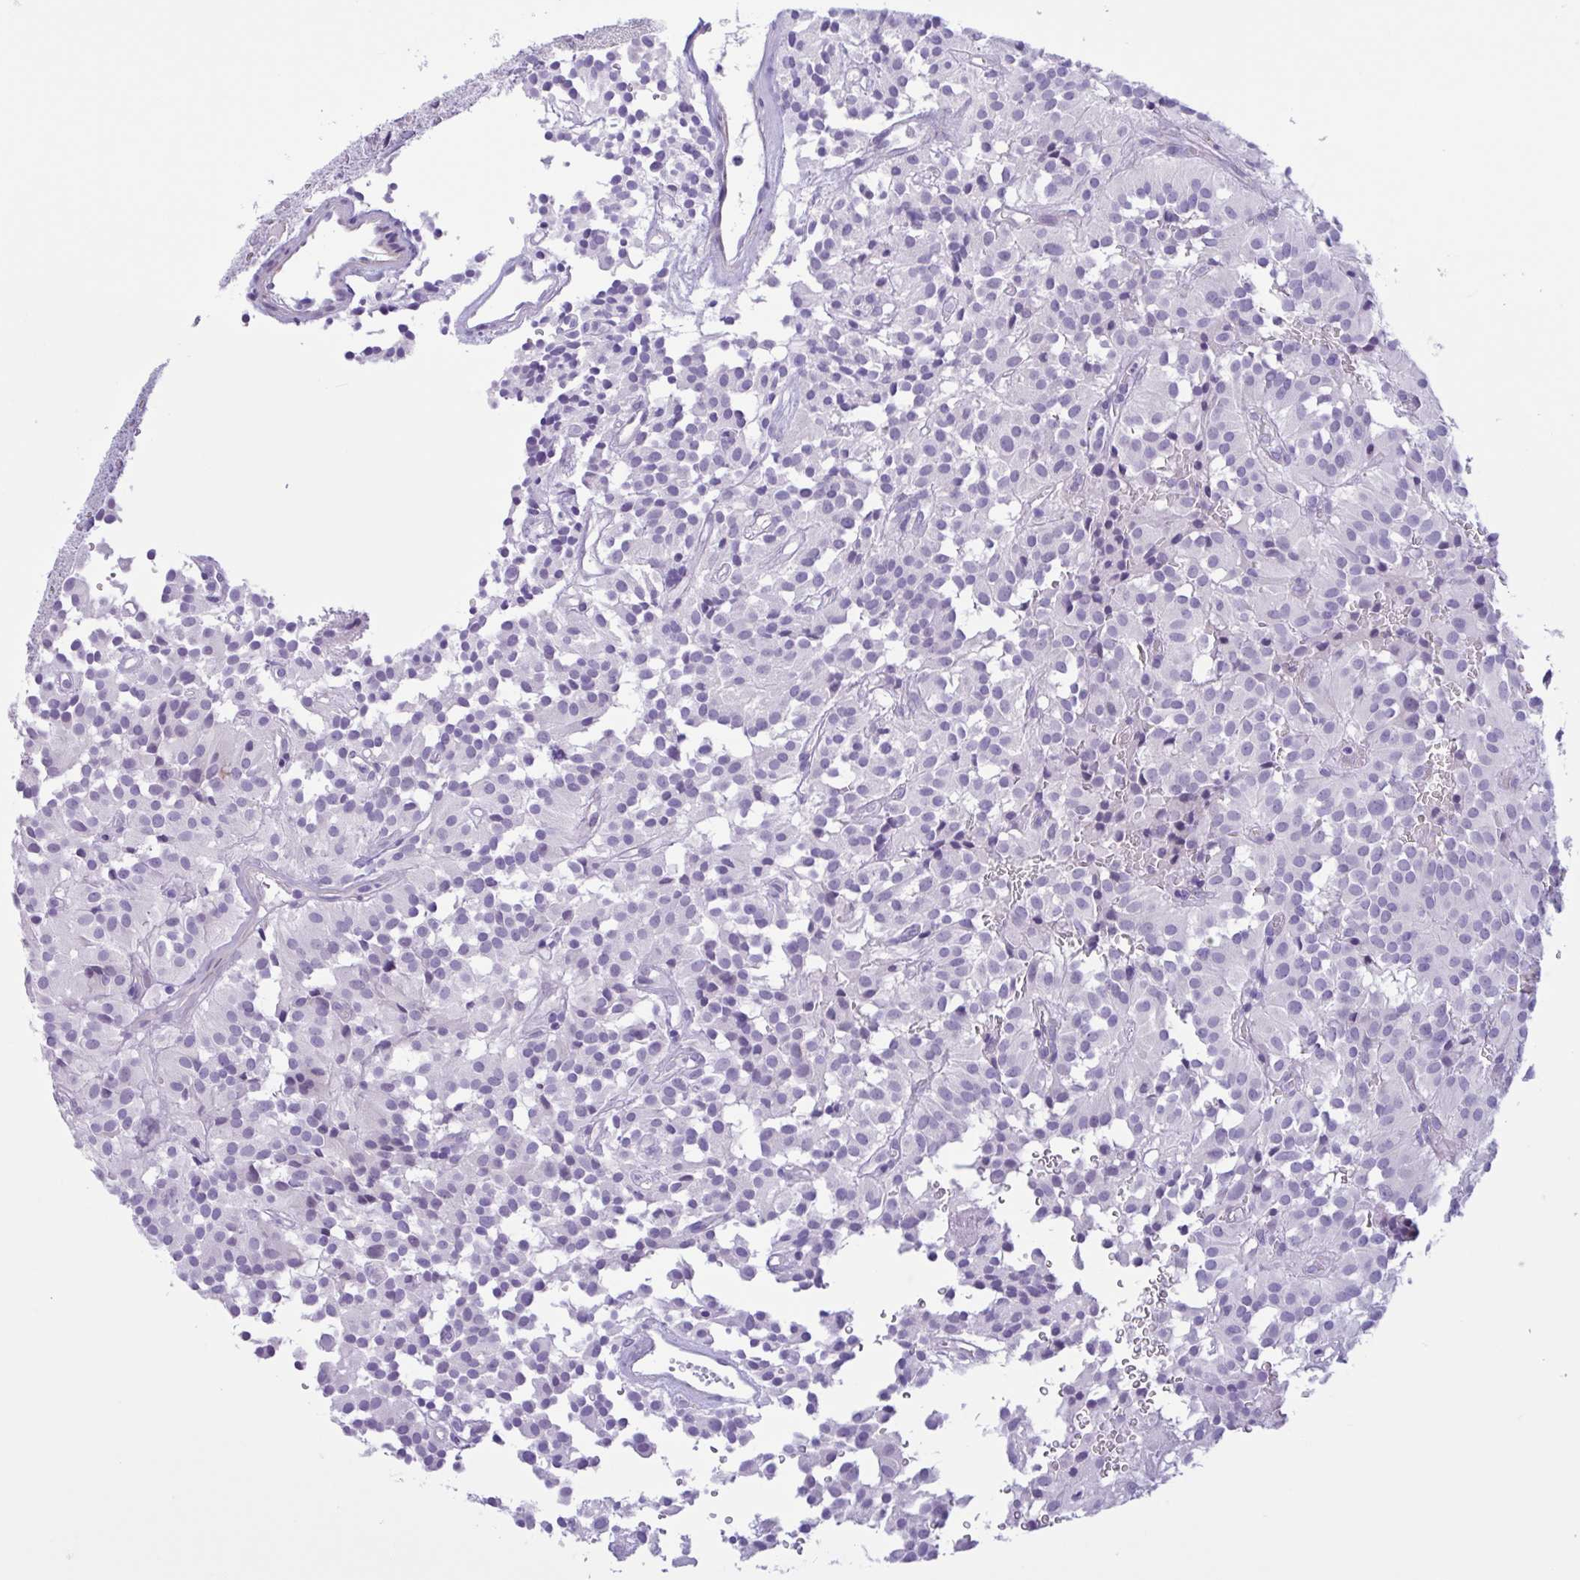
{"staining": {"intensity": "negative", "quantity": "none", "location": "none"}, "tissue": "glioma", "cell_type": "Tumor cells", "image_type": "cancer", "snomed": [{"axis": "morphology", "description": "Glioma, malignant, Low grade"}, {"axis": "topography", "description": "Brain"}], "caption": "A high-resolution micrograph shows immunohistochemistry (IHC) staining of glioma, which displays no significant positivity in tumor cells.", "gene": "AHCYL2", "patient": {"sex": "male", "age": 42}}